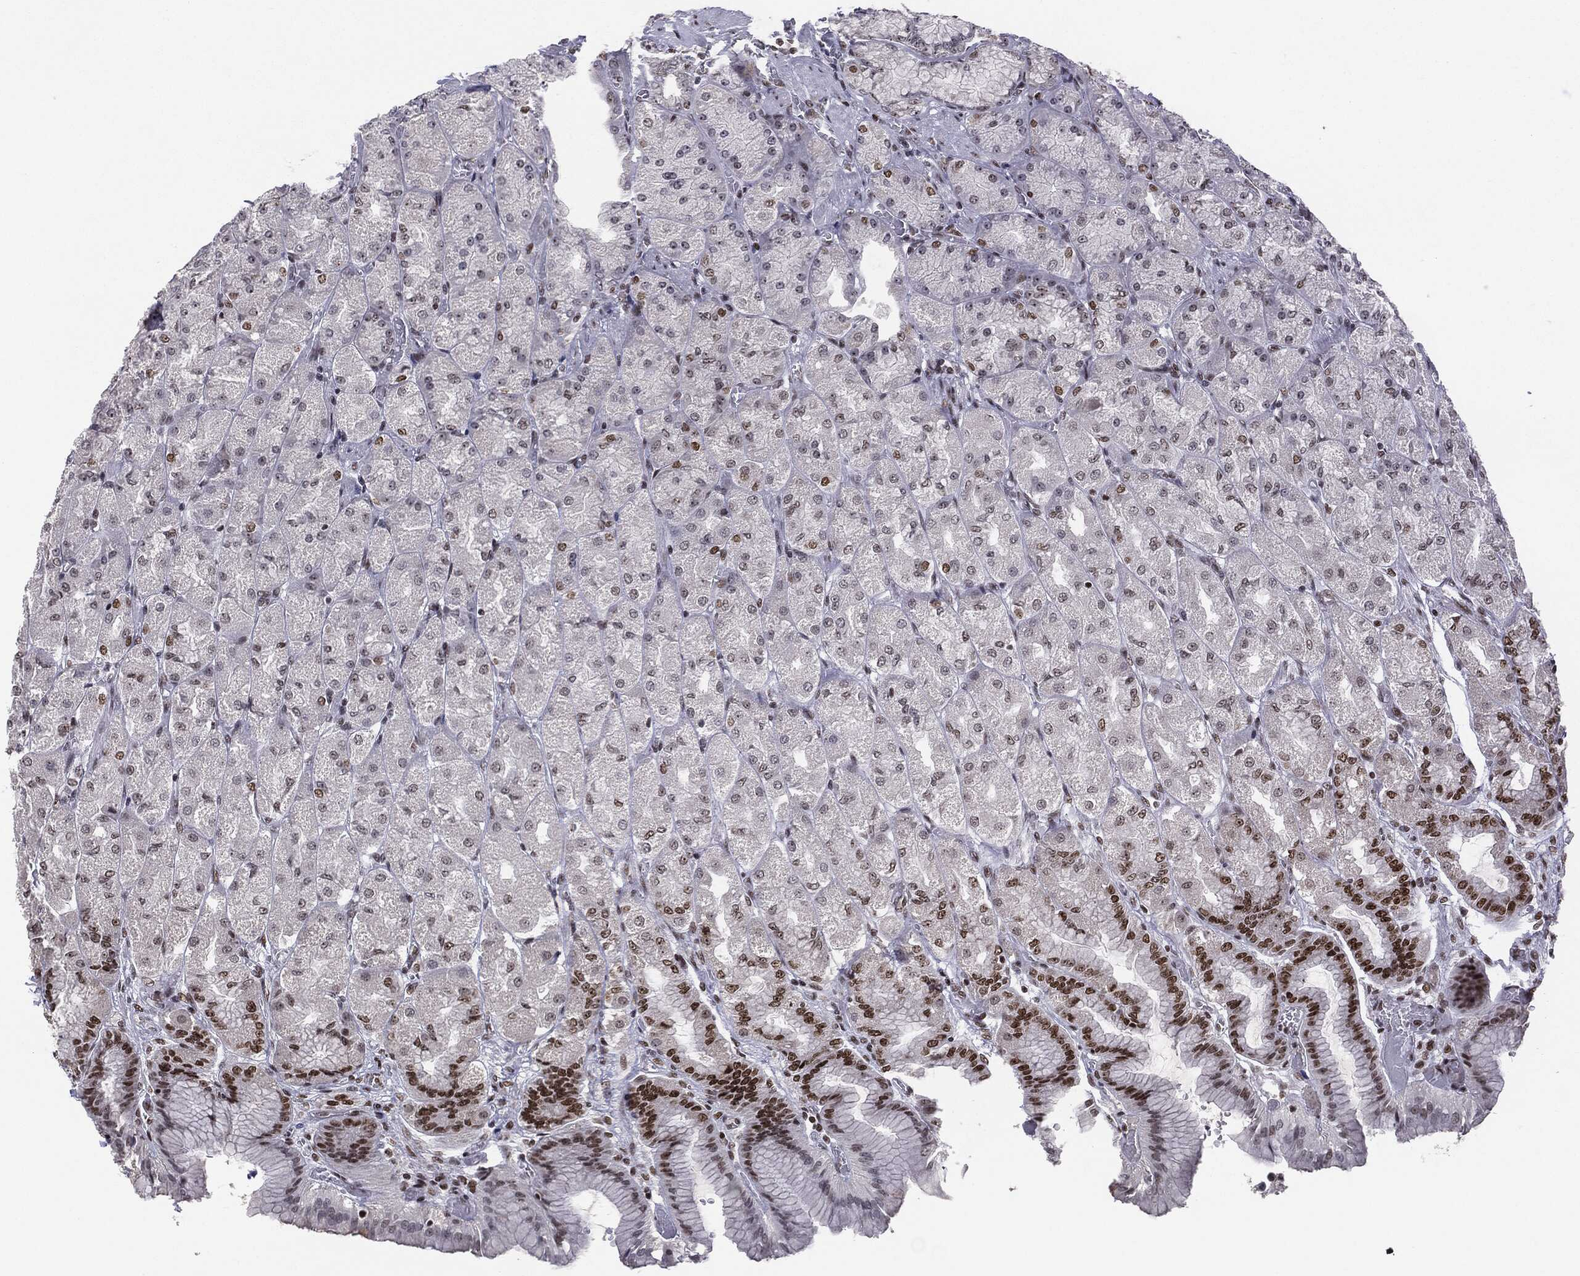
{"staining": {"intensity": "strong", "quantity": "<25%", "location": "nuclear"}, "tissue": "stomach", "cell_type": "Glandular cells", "image_type": "normal", "snomed": [{"axis": "morphology", "description": "Normal tissue, NOS"}, {"axis": "morphology", "description": "Adenocarcinoma, NOS"}, {"axis": "morphology", "description": "Adenocarcinoma, High grade"}, {"axis": "topography", "description": "Stomach, upper"}, {"axis": "topography", "description": "Stomach"}], "caption": "A high-resolution histopathology image shows IHC staining of benign stomach, which shows strong nuclear expression in about <25% of glandular cells.", "gene": "MDC1", "patient": {"sex": "female", "age": 65}}